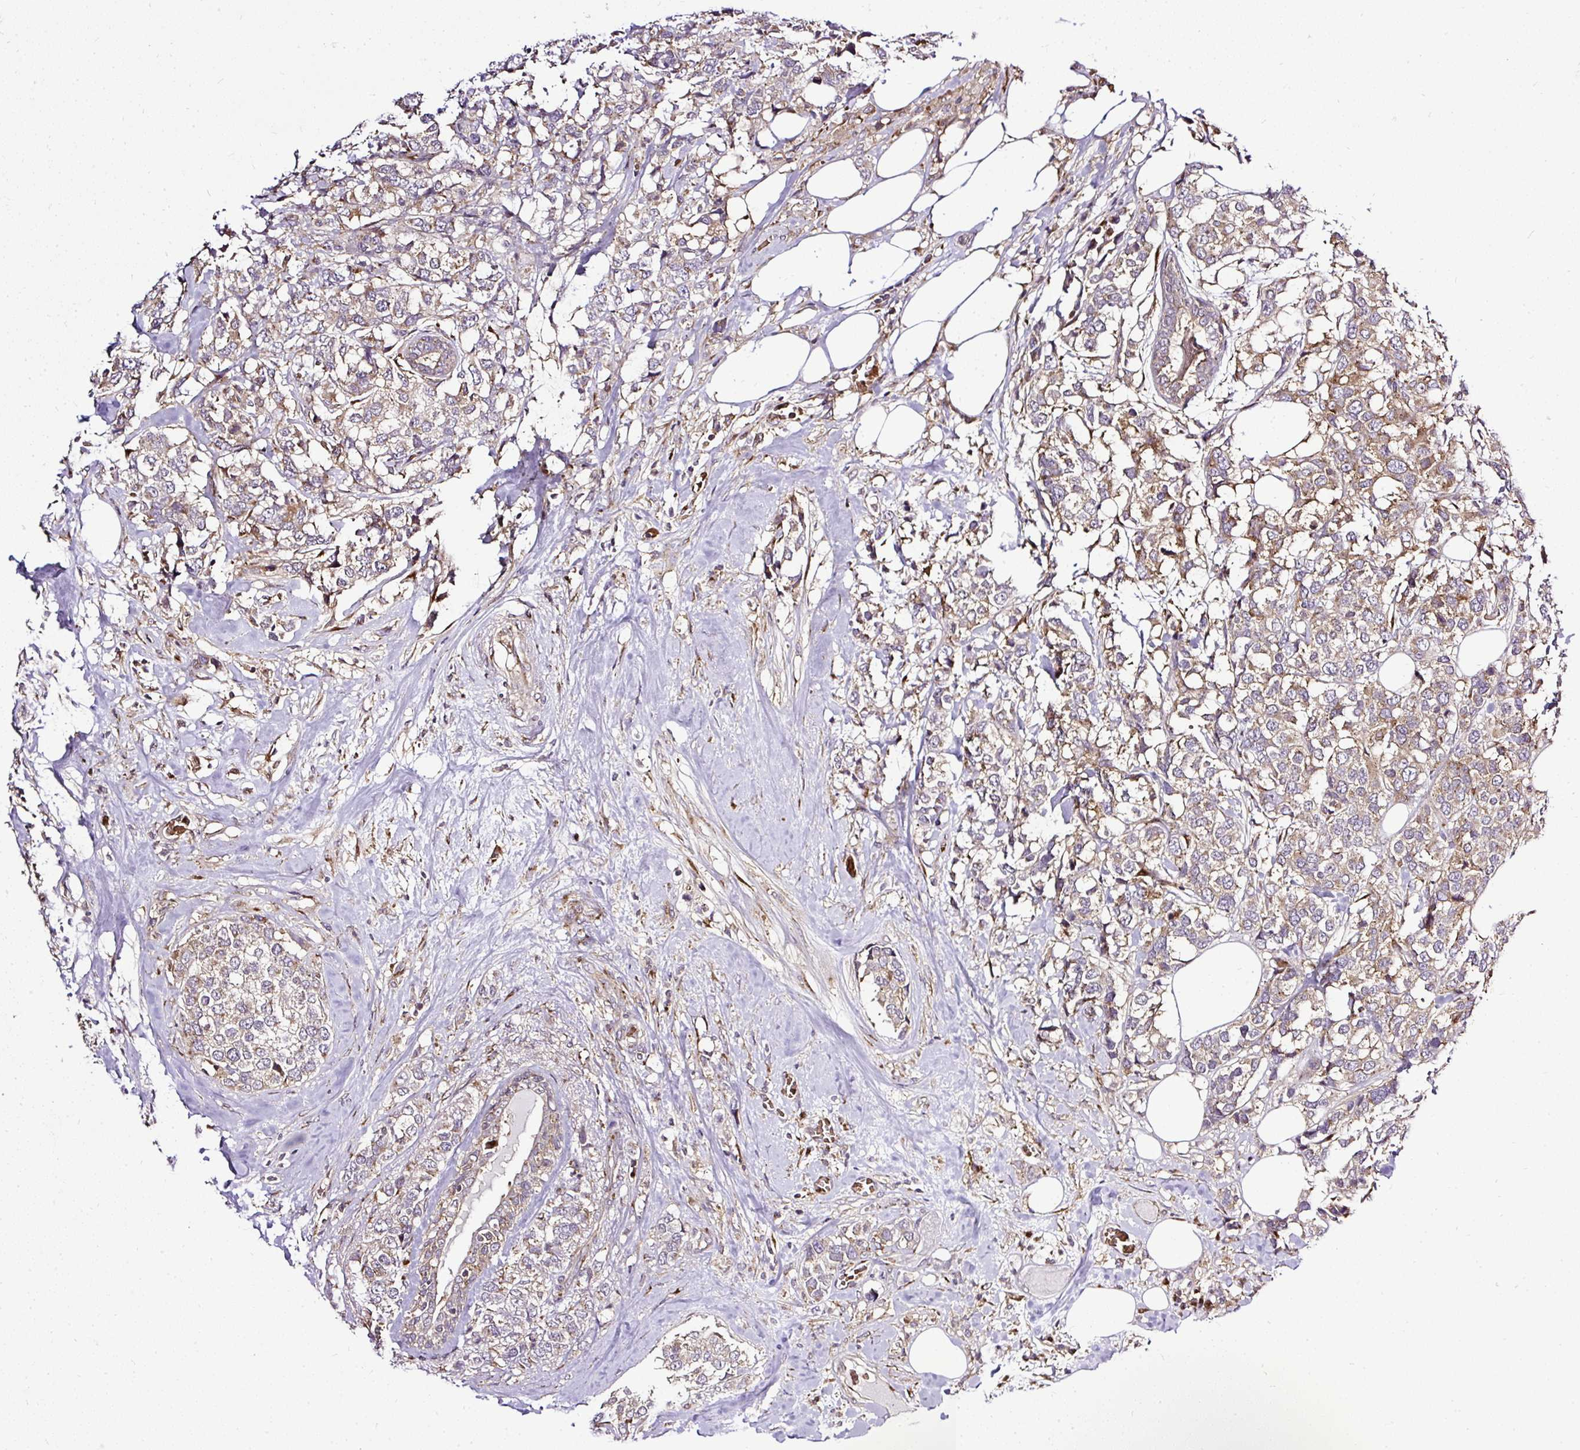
{"staining": {"intensity": "weak", "quantity": ">75%", "location": "cytoplasmic/membranous"}, "tissue": "breast cancer", "cell_type": "Tumor cells", "image_type": "cancer", "snomed": [{"axis": "morphology", "description": "Lobular carcinoma"}, {"axis": "topography", "description": "Breast"}], "caption": "IHC of human breast cancer shows low levels of weak cytoplasmic/membranous expression in approximately >75% of tumor cells.", "gene": "SMC4", "patient": {"sex": "female", "age": 59}}